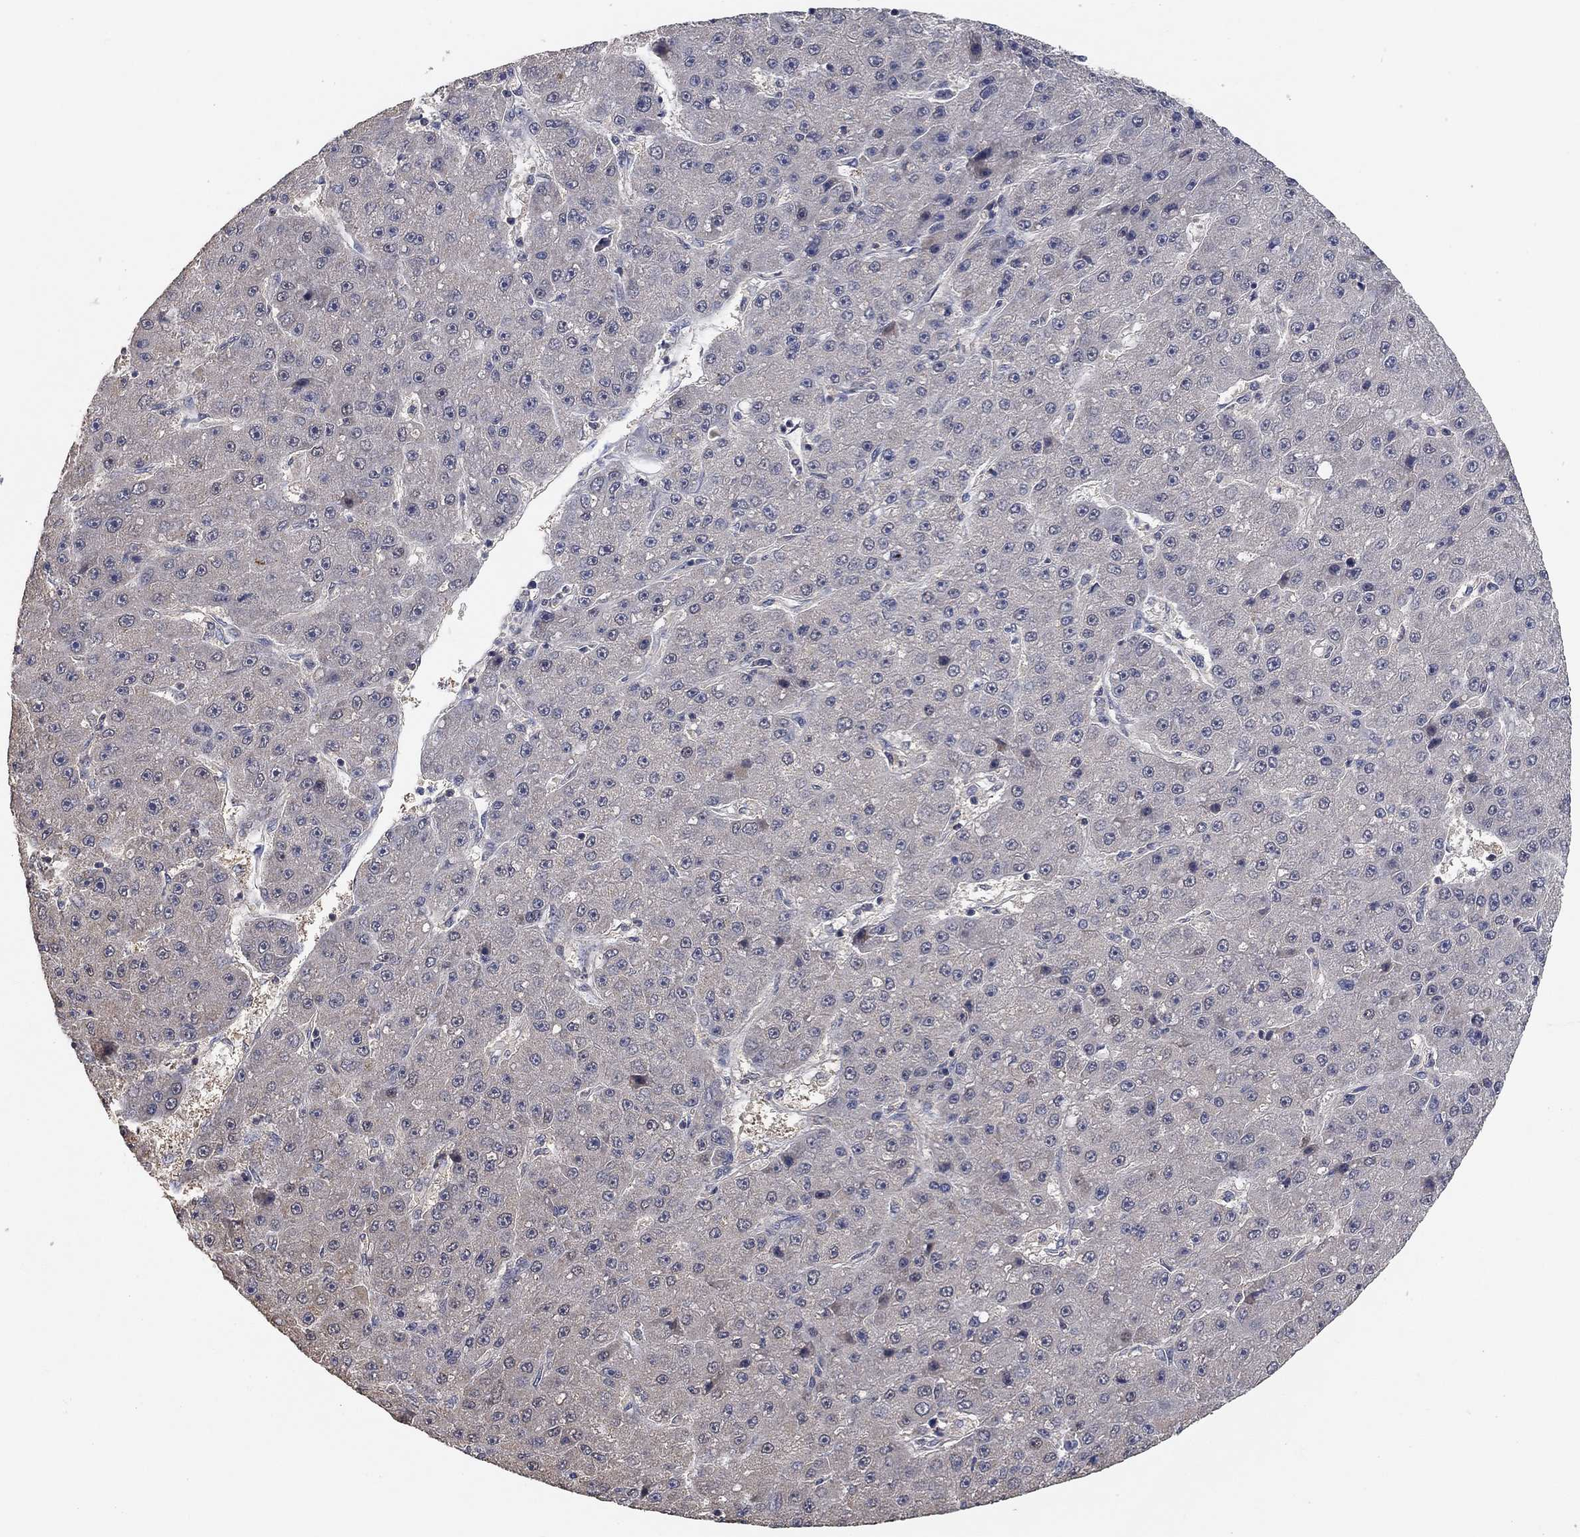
{"staining": {"intensity": "negative", "quantity": "none", "location": "none"}, "tissue": "liver cancer", "cell_type": "Tumor cells", "image_type": "cancer", "snomed": [{"axis": "morphology", "description": "Carcinoma, Hepatocellular, NOS"}, {"axis": "topography", "description": "Liver"}], "caption": "Immunohistochemistry image of neoplastic tissue: liver hepatocellular carcinoma stained with DAB (3,3'-diaminobenzidine) displays no significant protein staining in tumor cells. (DAB IHC visualized using brightfield microscopy, high magnification).", "gene": "CCDC43", "patient": {"sex": "male", "age": 67}}